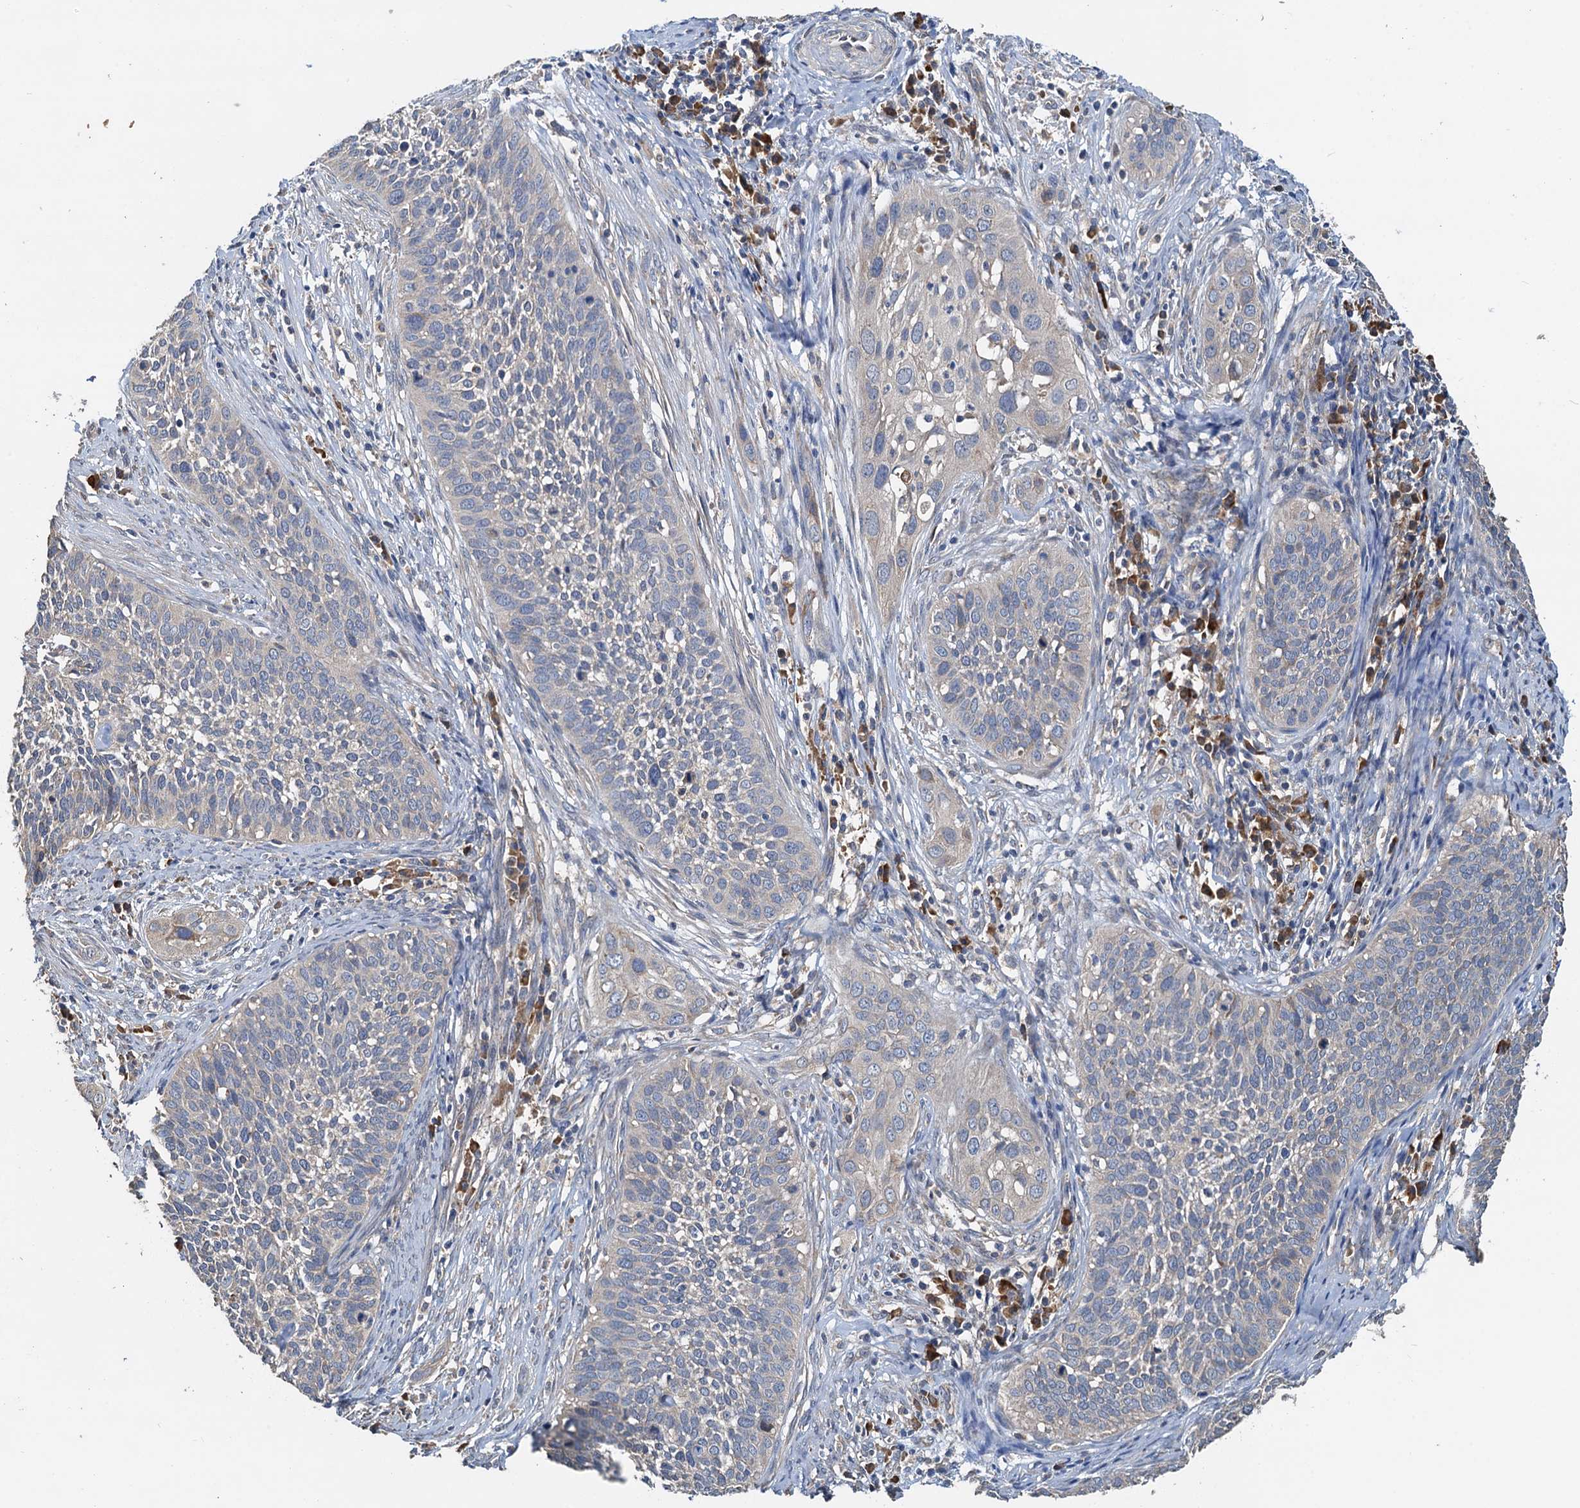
{"staining": {"intensity": "negative", "quantity": "none", "location": "none"}, "tissue": "cervical cancer", "cell_type": "Tumor cells", "image_type": "cancer", "snomed": [{"axis": "morphology", "description": "Squamous cell carcinoma, NOS"}, {"axis": "topography", "description": "Cervix"}], "caption": "This histopathology image is of cervical squamous cell carcinoma stained with IHC to label a protein in brown with the nuclei are counter-stained blue. There is no staining in tumor cells. Nuclei are stained in blue.", "gene": "HYI", "patient": {"sex": "female", "age": 34}}